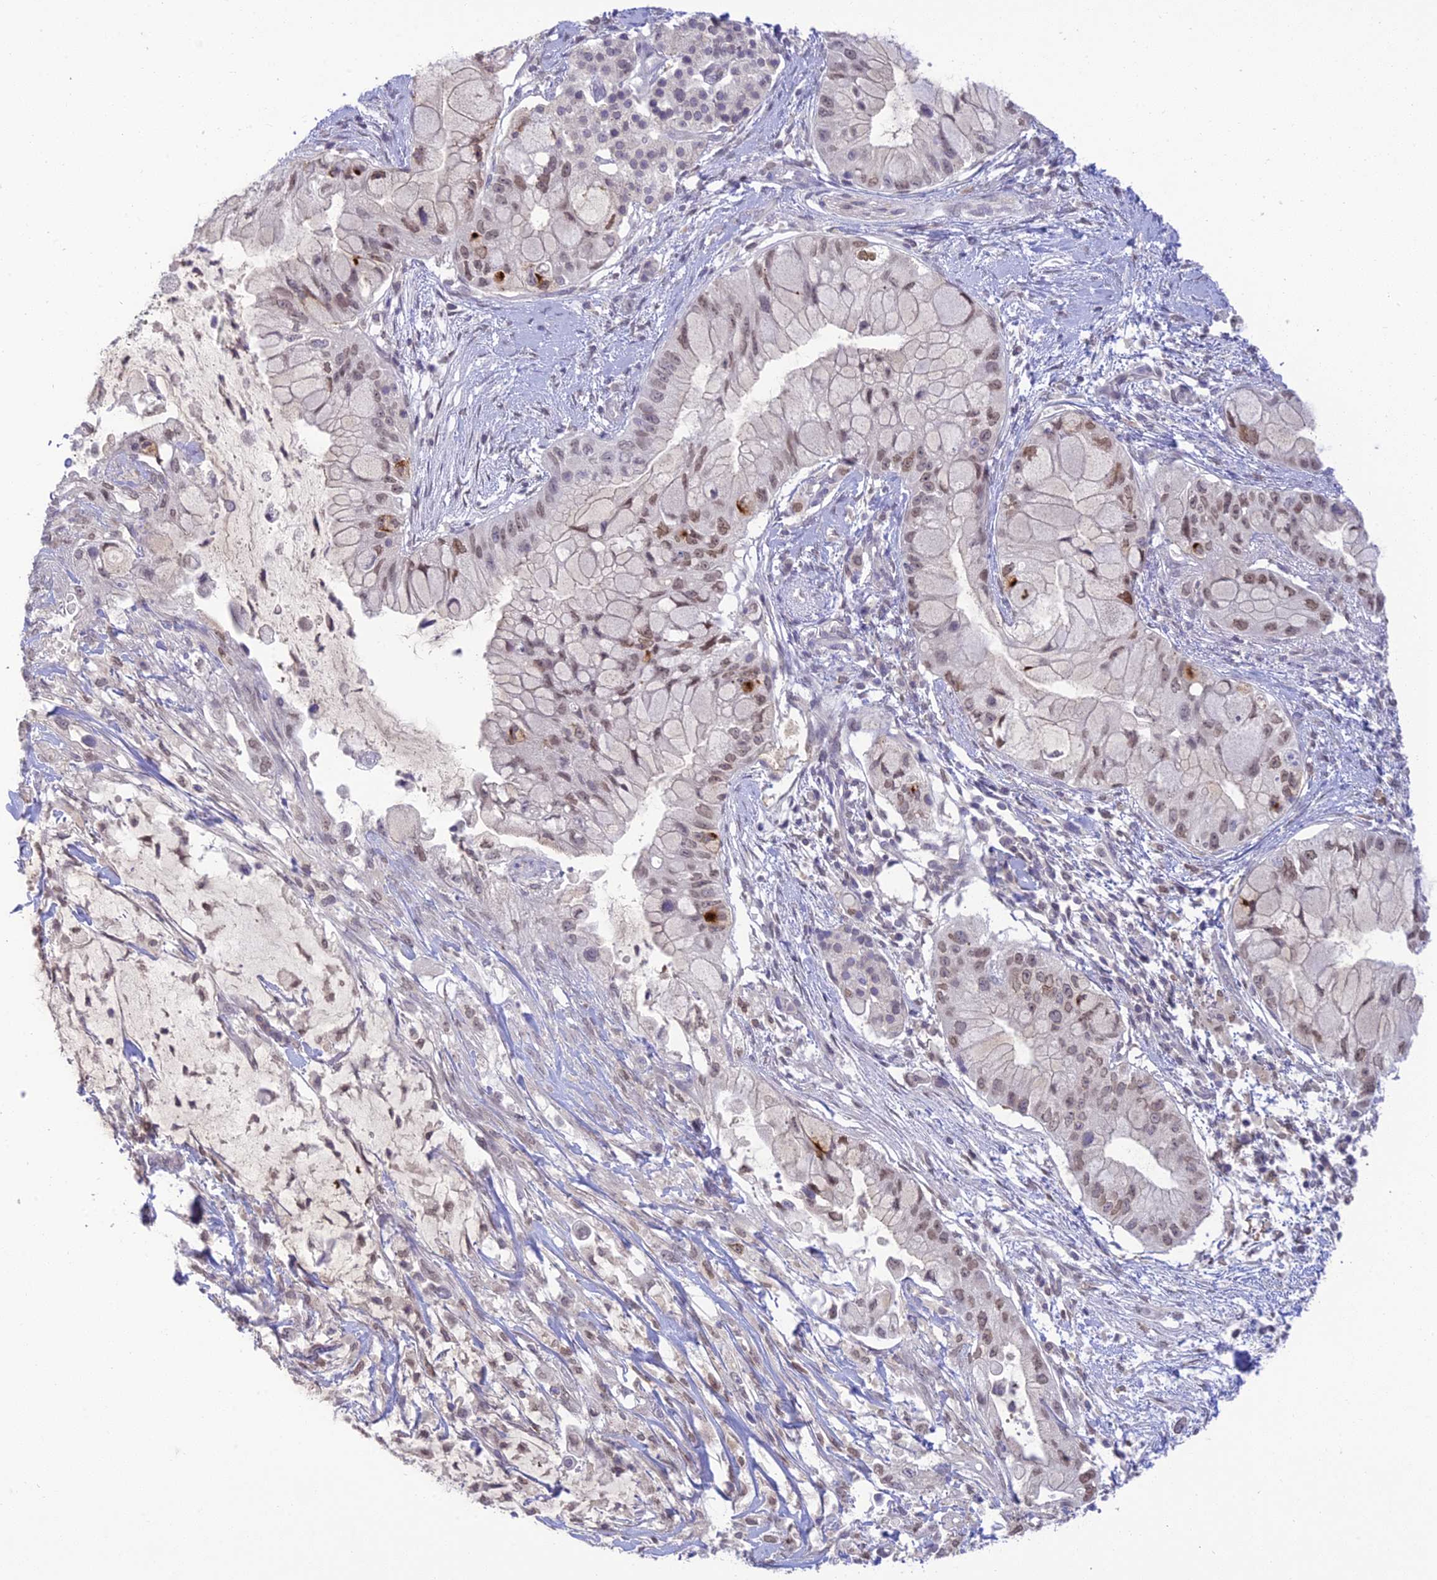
{"staining": {"intensity": "weak", "quantity": ">75%", "location": "nuclear"}, "tissue": "pancreatic cancer", "cell_type": "Tumor cells", "image_type": "cancer", "snomed": [{"axis": "morphology", "description": "Adenocarcinoma, NOS"}, {"axis": "topography", "description": "Pancreas"}], "caption": "Tumor cells display low levels of weak nuclear staining in approximately >75% of cells in human pancreatic cancer.", "gene": "BMT2", "patient": {"sex": "male", "age": 48}}